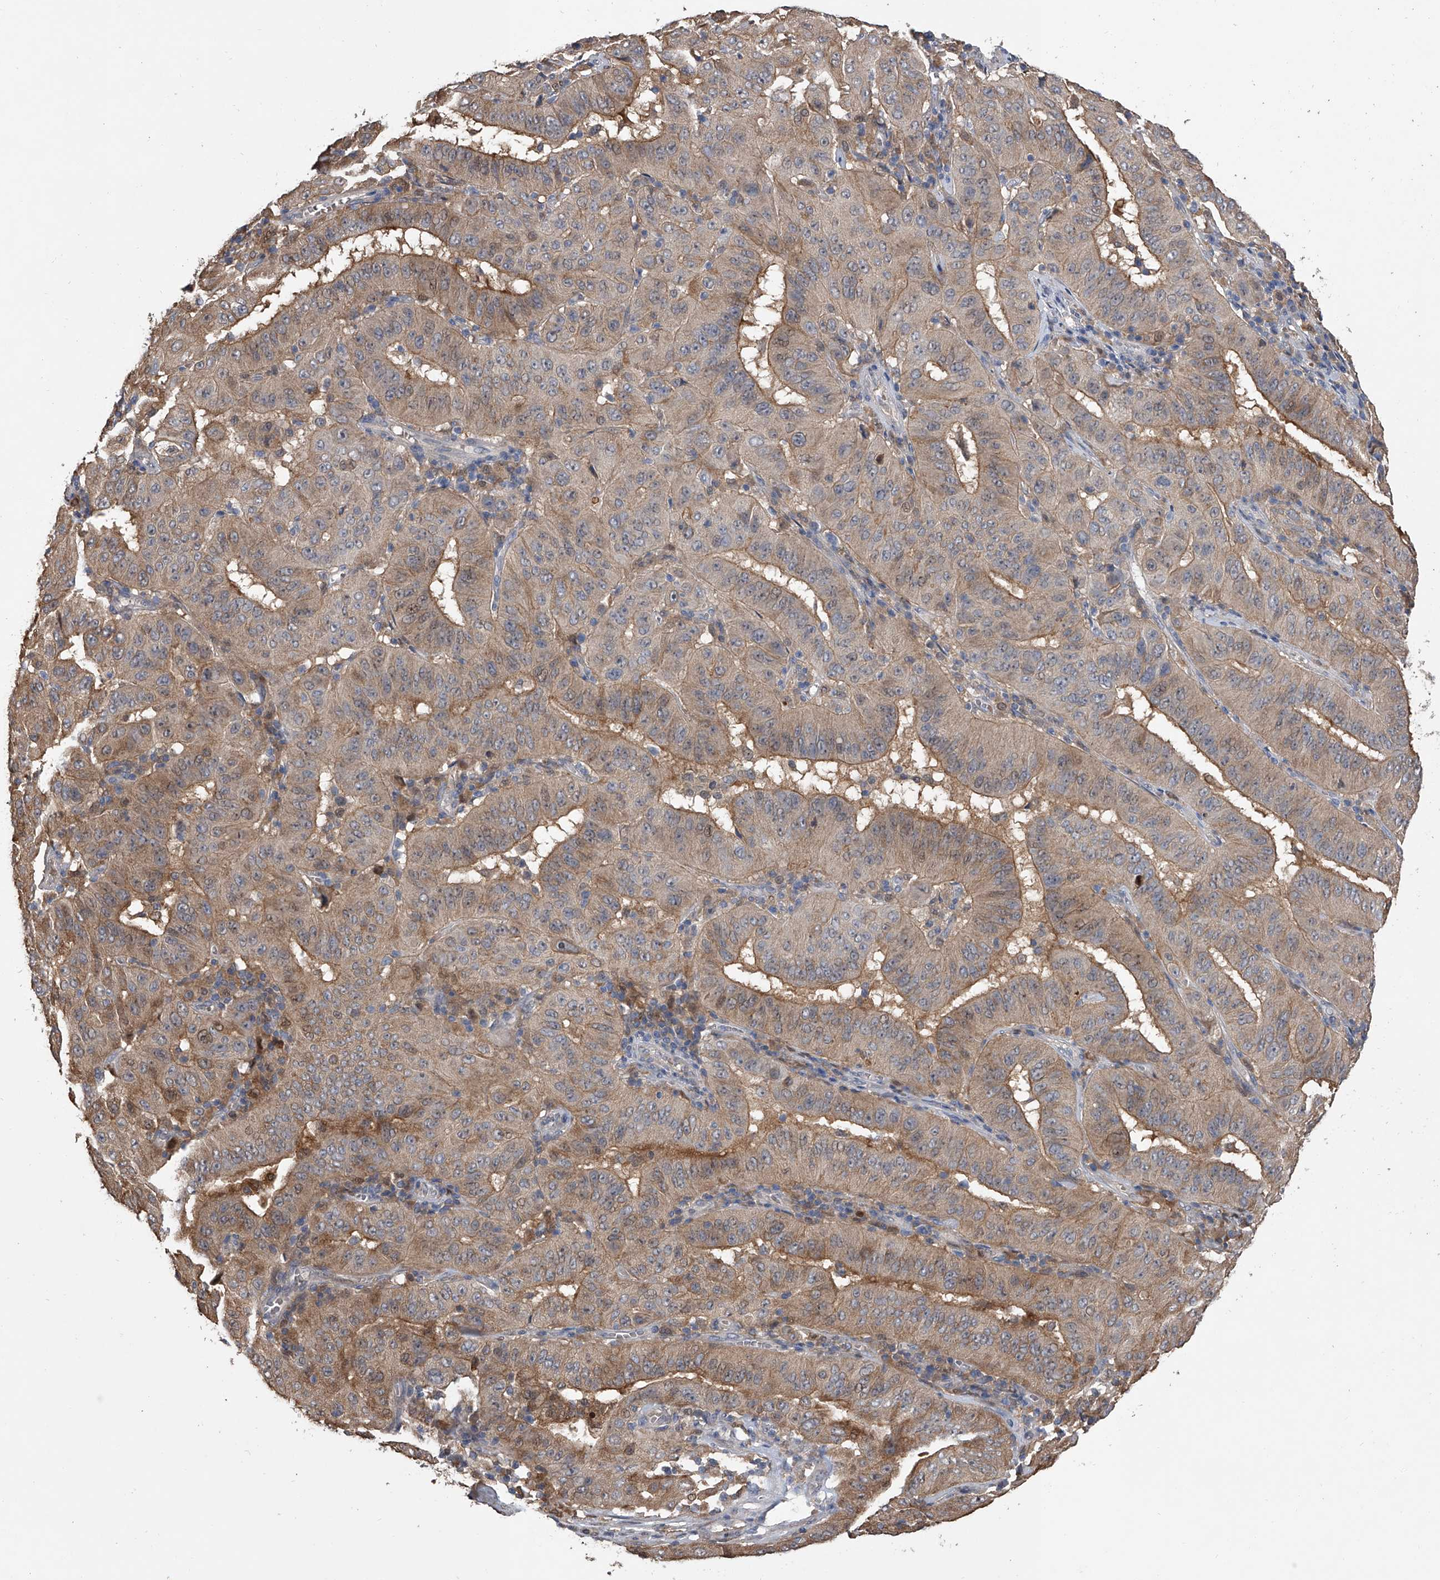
{"staining": {"intensity": "moderate", "quantity": ">75%", "location": "cytoplasmic/membranous"}, "tissue": "pancreatic cancer", "cell_type": "Tumor cells", "image_type": "cancer", "snomed": [{"axis": "morphology", "description": "Adenocarcinoma, NOS"}, {"axis": "topography", "description": "Pancreas"}], "caption": "A brown stain shows moderate cytoplasmic/membranous expression of a protein in pancreatic cancer tumor cells.", "gene": "DOCK9", "patient": {"sex": "male", "age": 63}}